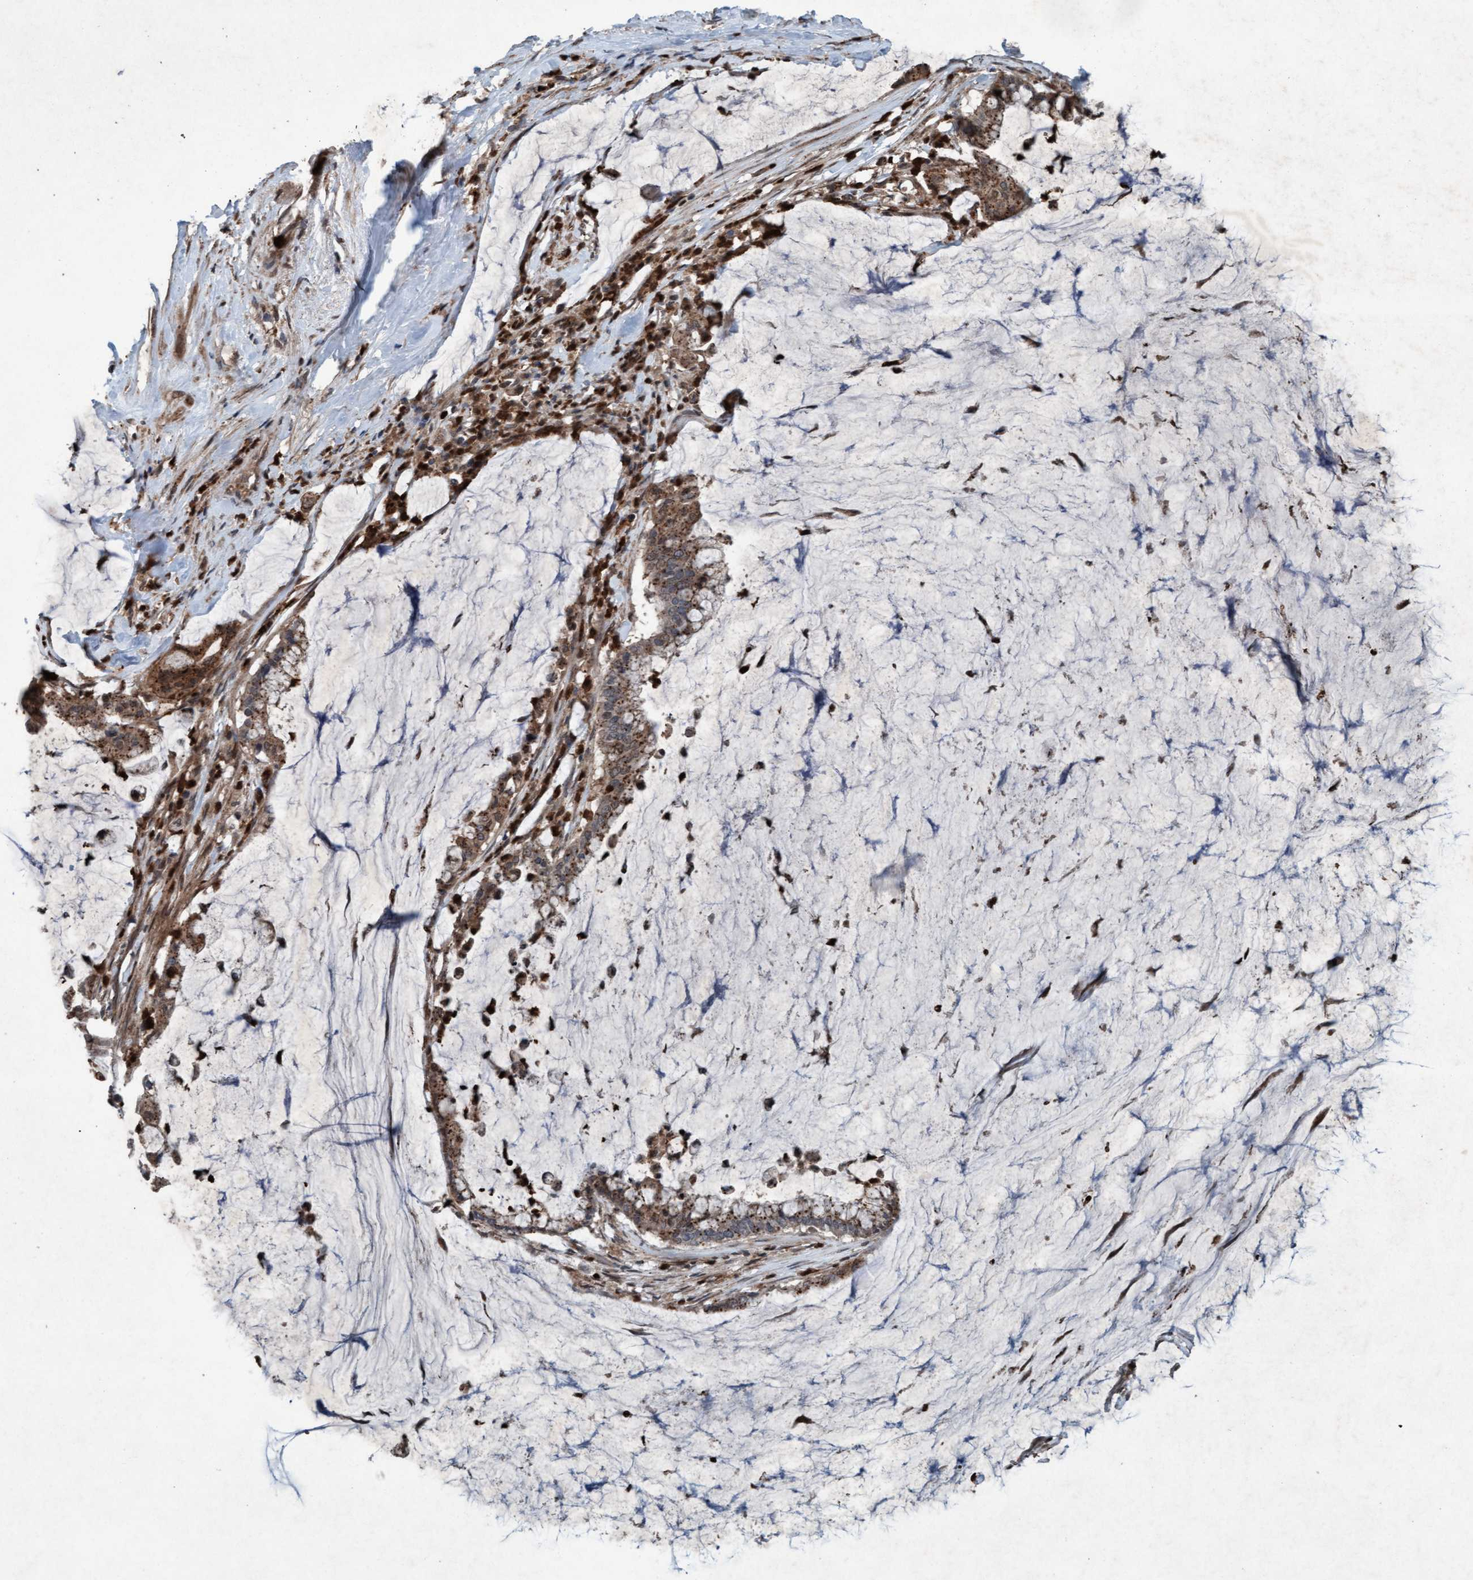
{"staining": {"intensity": "weak", "quantity": ">75%", "location": "cytoplasmic/membranous"}, "tissue": "pancreatic cancer", "cell_type": "Tumor cells", "image_type": "cancer", "snomed": [{"axis": "morphology", "description": "Adenocarcinoma, NOS"}, {"axis": "topography", "description": "Pancreas"}], "caption": "An immunohistochemistry photomicrograph of tumor tissue is shown. Protein staining in brown highlights weak cytoplasmic/membranous positivity in pancreatic cancer (adenocarcinoma) within tumor cells.", "gene": "PLXNB2", "patient": {"sex": "male", "age": 41}}